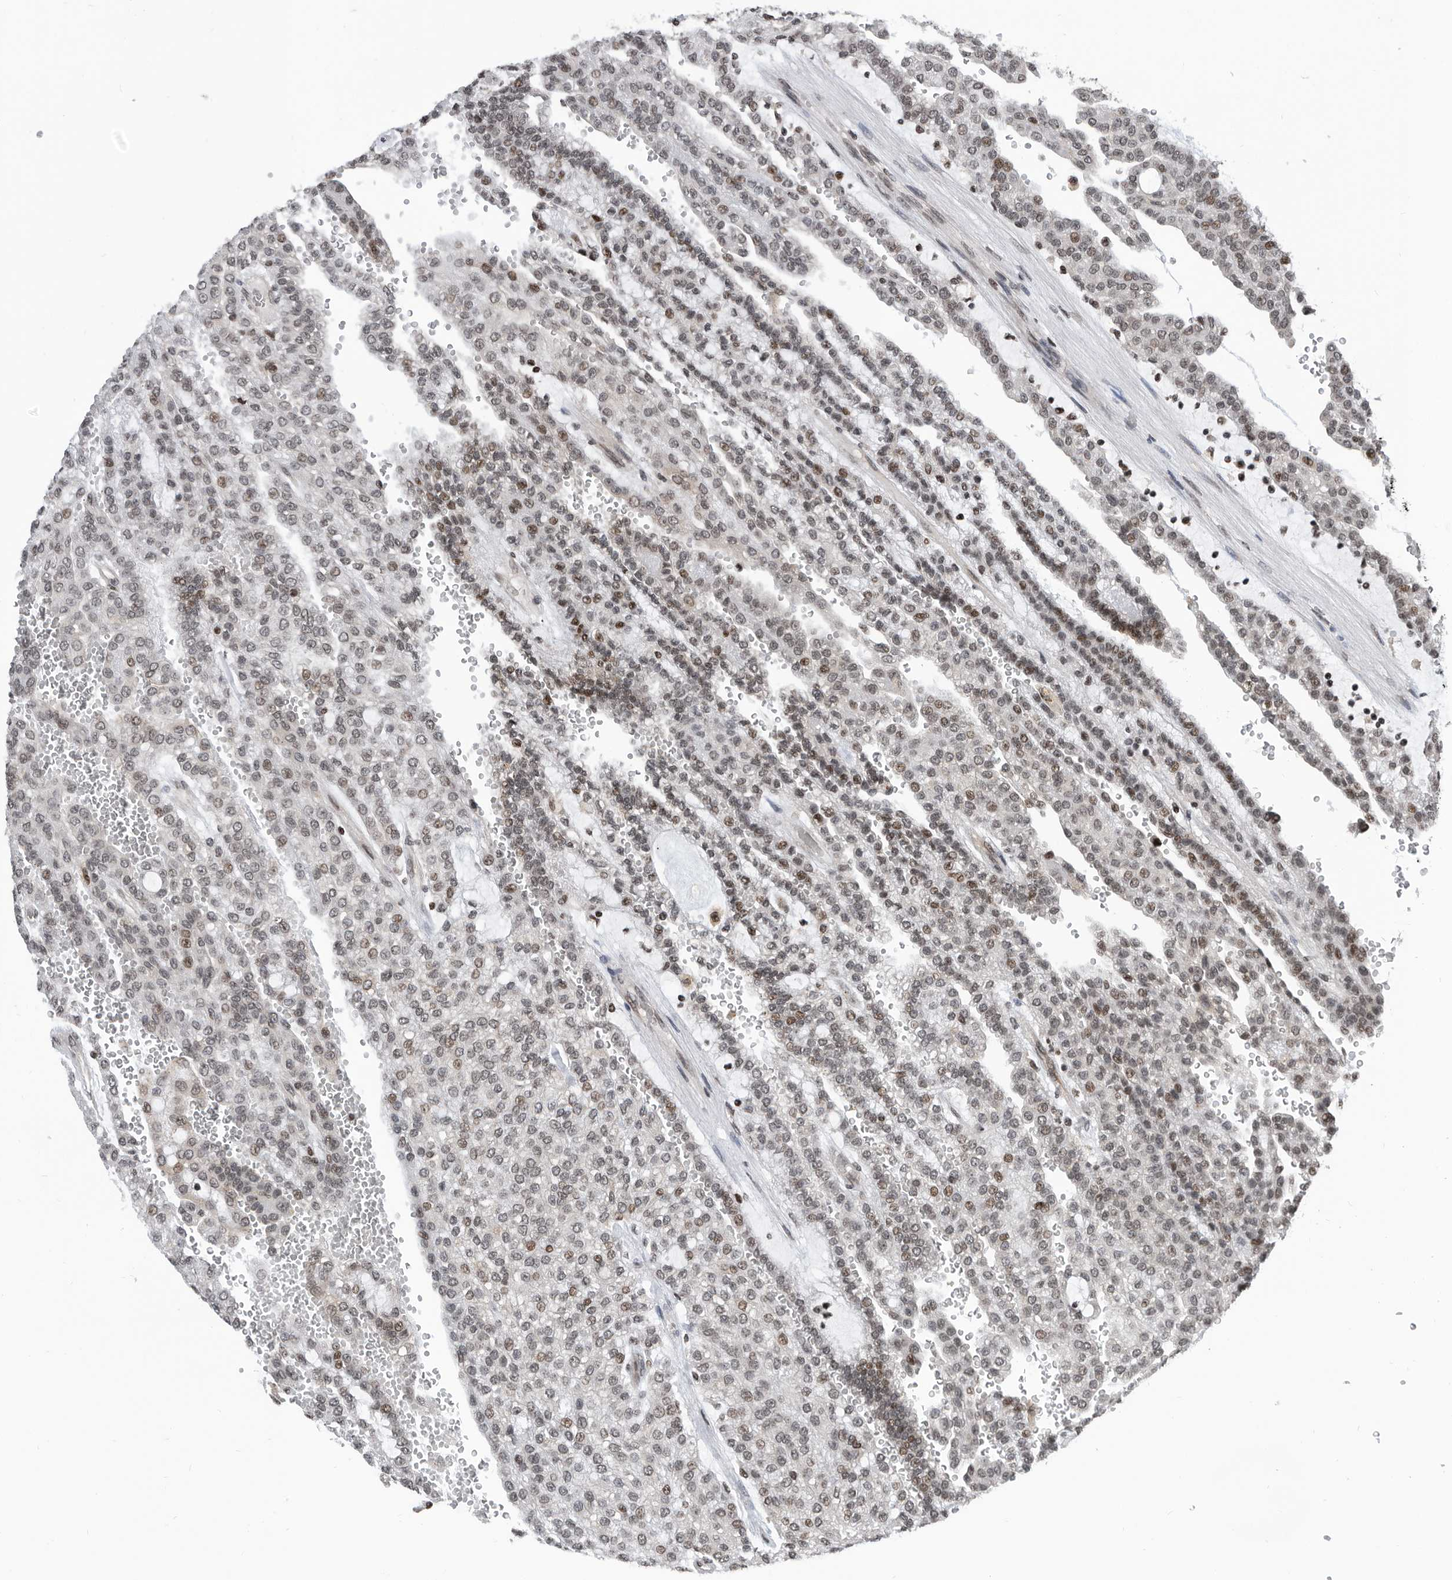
{"staining": {"intensity": "weak", "quantity": "25%-75%", "location": "nuclear"}, "tissue": "renal cancer", "cell_type": "Tumor cells", "image_type": "cancer", "snomed": [{"axis": "morphology", "description": "Adenocarcinoma, NOS"}, {"axis": "topography", "description": "Kidney"}], "caption": "Immunohistochemistry of renal adenocarcinoma displays low levels of weak nuclear expression in about 25%-75% of tumor cells. (DAB (3,3'-diaminobenzidine) = brown stain, brightfield microscopy at high magnification).", "gene": "SNRNP48", "patient": {"sex": "male", "age": 63}}